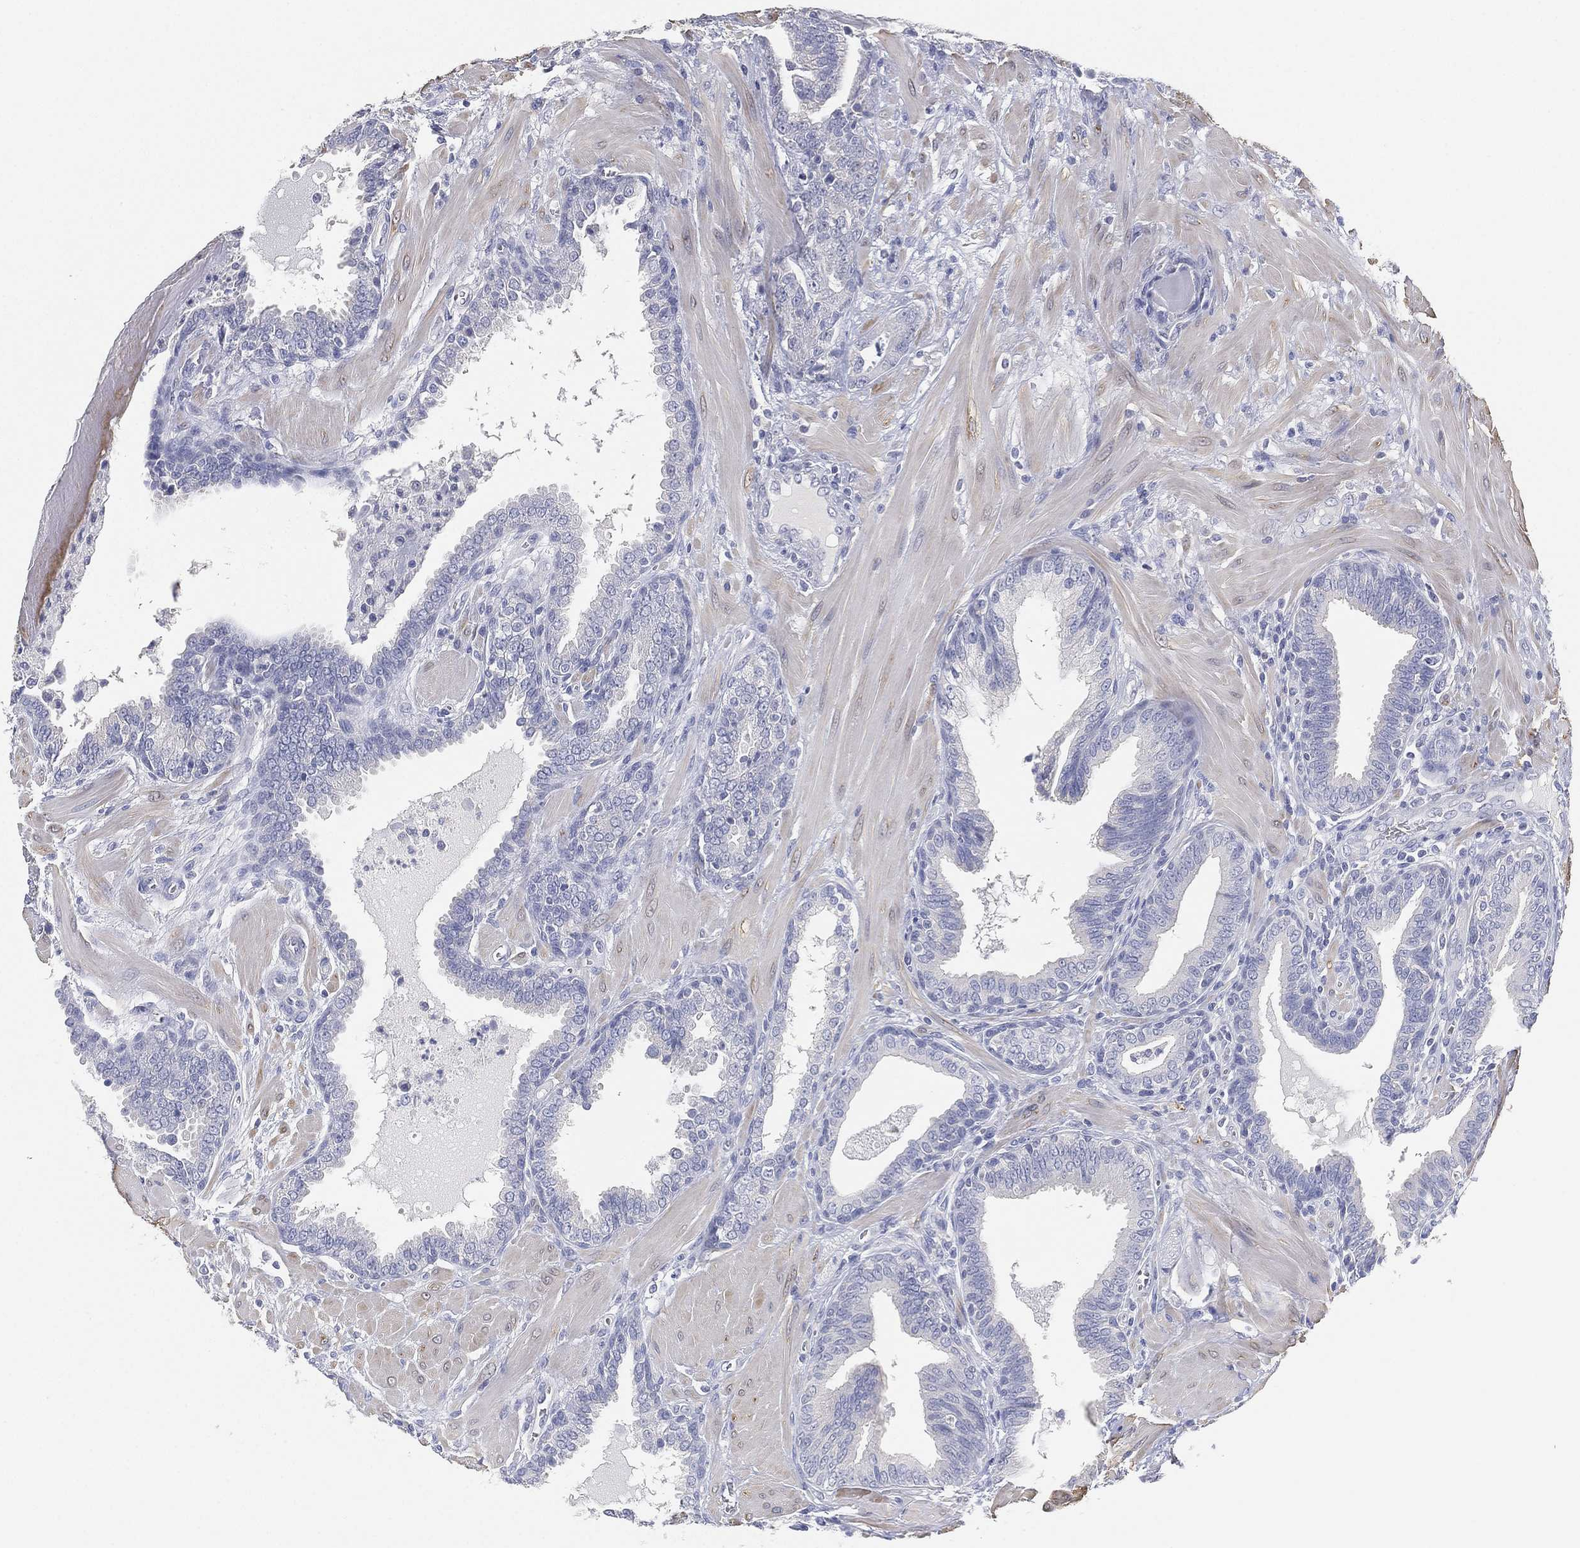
{"staining": {"intensity": "negative", "quantity": "none", "location": "none"}, "tissue": "prostate cancer", "cell_type": "Tumor cells", "image_type": "cancer", "snomed": [{"axis": "morphology", "description": "Adenocarcinoma, NOS"}, {"axis": "topography", "description": "Prostate"}], "caption": "An image of adenocarcinoma (prostate) stained for a protein exhibits no brown staining in tumor cells. (Immunohistochemistry, brightfield microscopy, high magnification).", "gene": "FAM187B", "patient": {"sex": "male", "age": 57}}